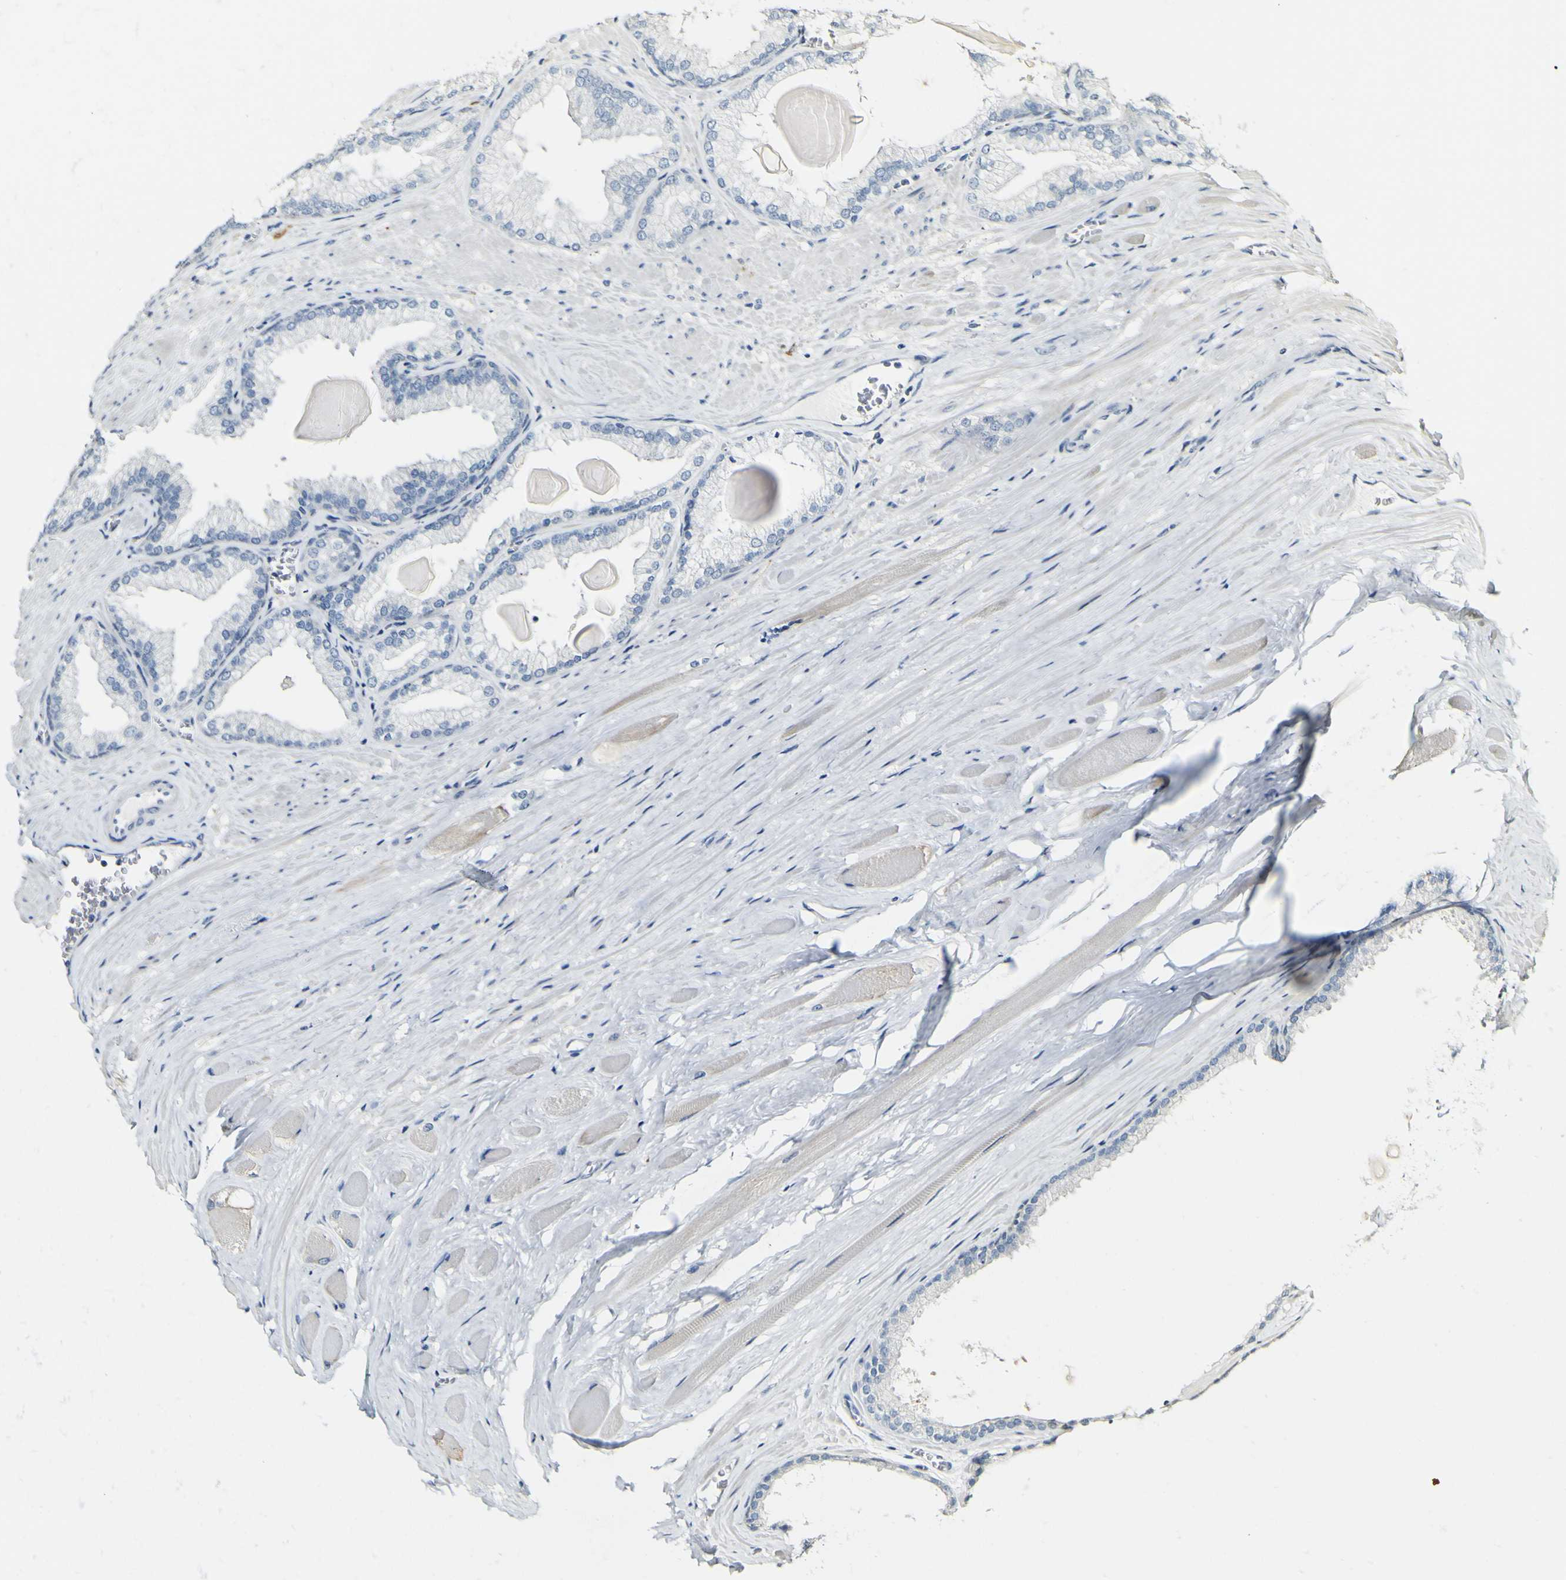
{"staining": {"intensity": "negative", "quantity": "none", "location": "none"}, "tissue": "prostate cancer", "cell_type": "Tumor cells", "image_type": "cancer", "snomed": [{"axis": "morphology", "description": "Adenocarcinoma, Low grade"}, {"axis": "topography", "description": "Prostate"}], "caption": "Prostate adenocarcinoma (low-grade) stained for a protein using IHC demonstrates no positivity tumor cells.", "gene": "FMO3", "patient": {"sex": "male", "age": 59}}